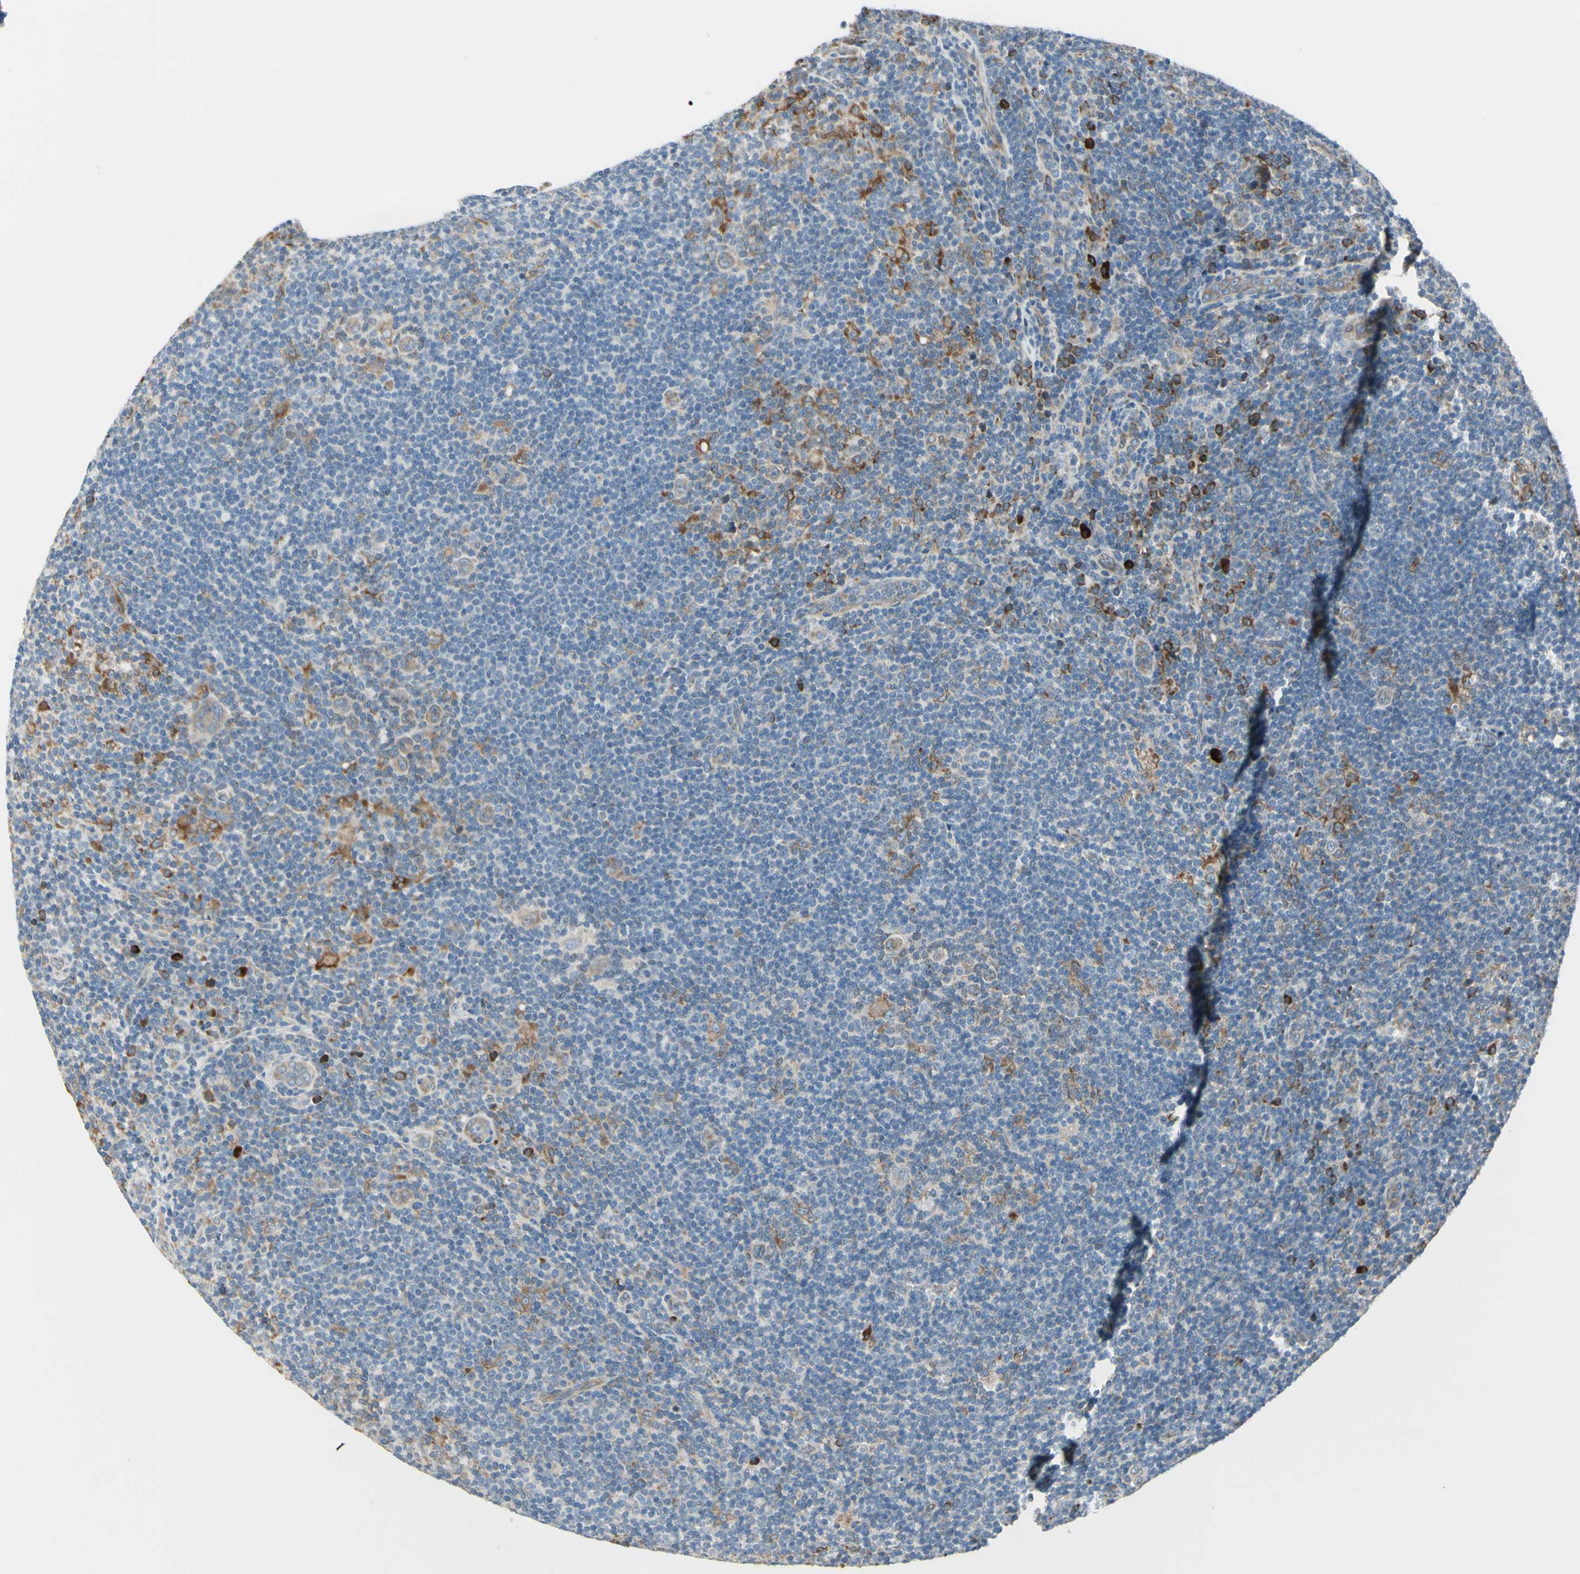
{"staining": {"intensity": "weak", "quantity": ">75%", "location": "cytoplasmic/membranous"}, "tissue": "lymphoma", "cell_type": "Tumor cells", "image_type": "cancer", "snomed": [{"axis": "morphology", "description": "Hodgkin's disease, NOS"}, {"axis": "topography", "description": "Lymph node"}], "caption": "Lymphoma stained with DAB (3,3'-diaminobenzidine) immunohistochemistry (IHC) displays low levels of weak cytoplasmic/membranous positivity in about >75% of tumor cells.", "gene": "SELENOS", "patient": {"sex": "female", "age": 57}}